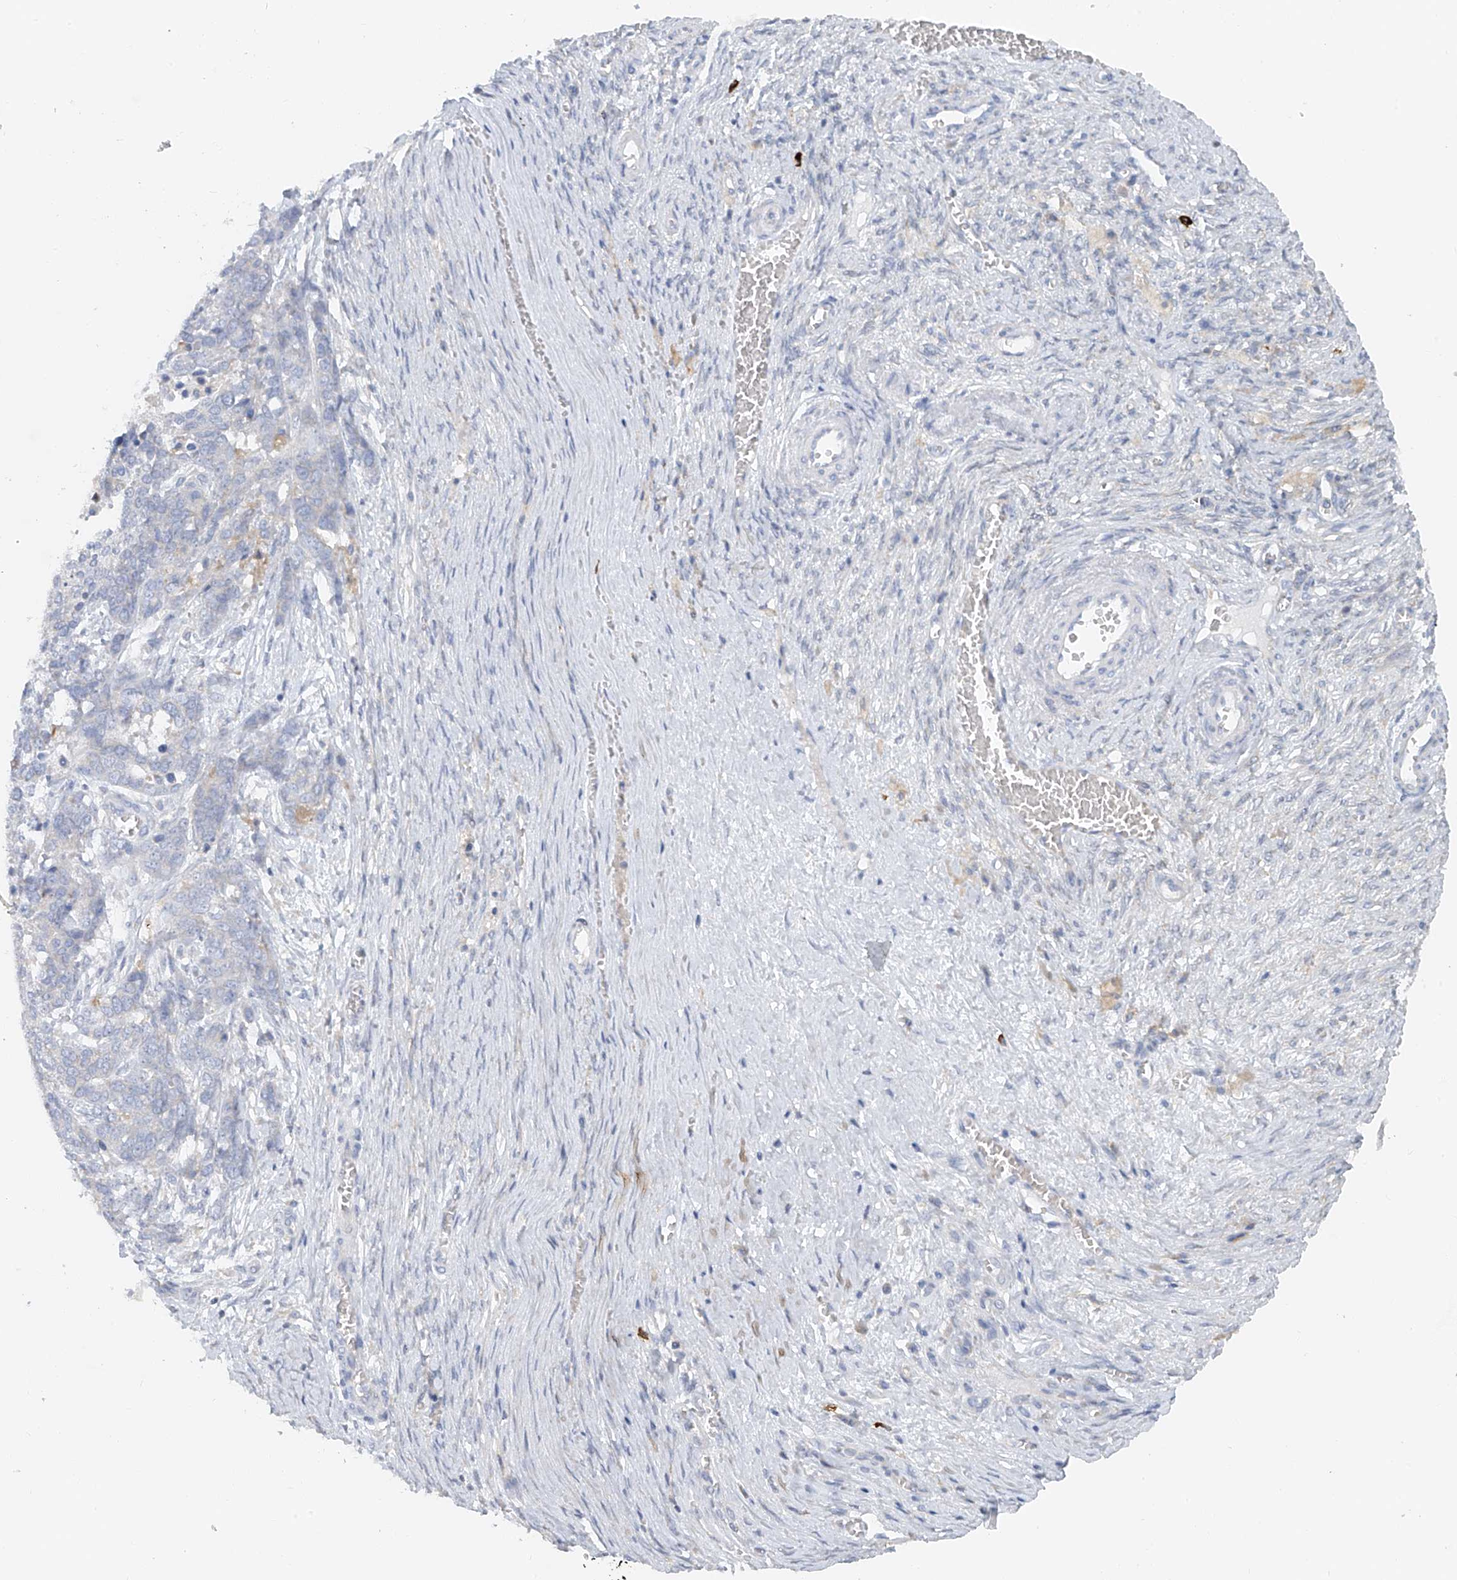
{"staining": {"intensity": "negative", "quantity": "none", "location": "none"}, "tissue": "ovarian cancer", "cell_type": "Tumor cells", "image_type": "cancer", "snomed": [{"axis": "morphology", "description": "Cystadenocarcinoma, serous, NOS"}, {"axis": "topography", "description": "Ovary"}], "caption": "This is an immunohistochemistry (IHC) photomicrograph of human ovarian cancer. There is no positivity in tumor cells.", "gene": "POMGNT2", "patient": {"sex": "female", "age": 44}}